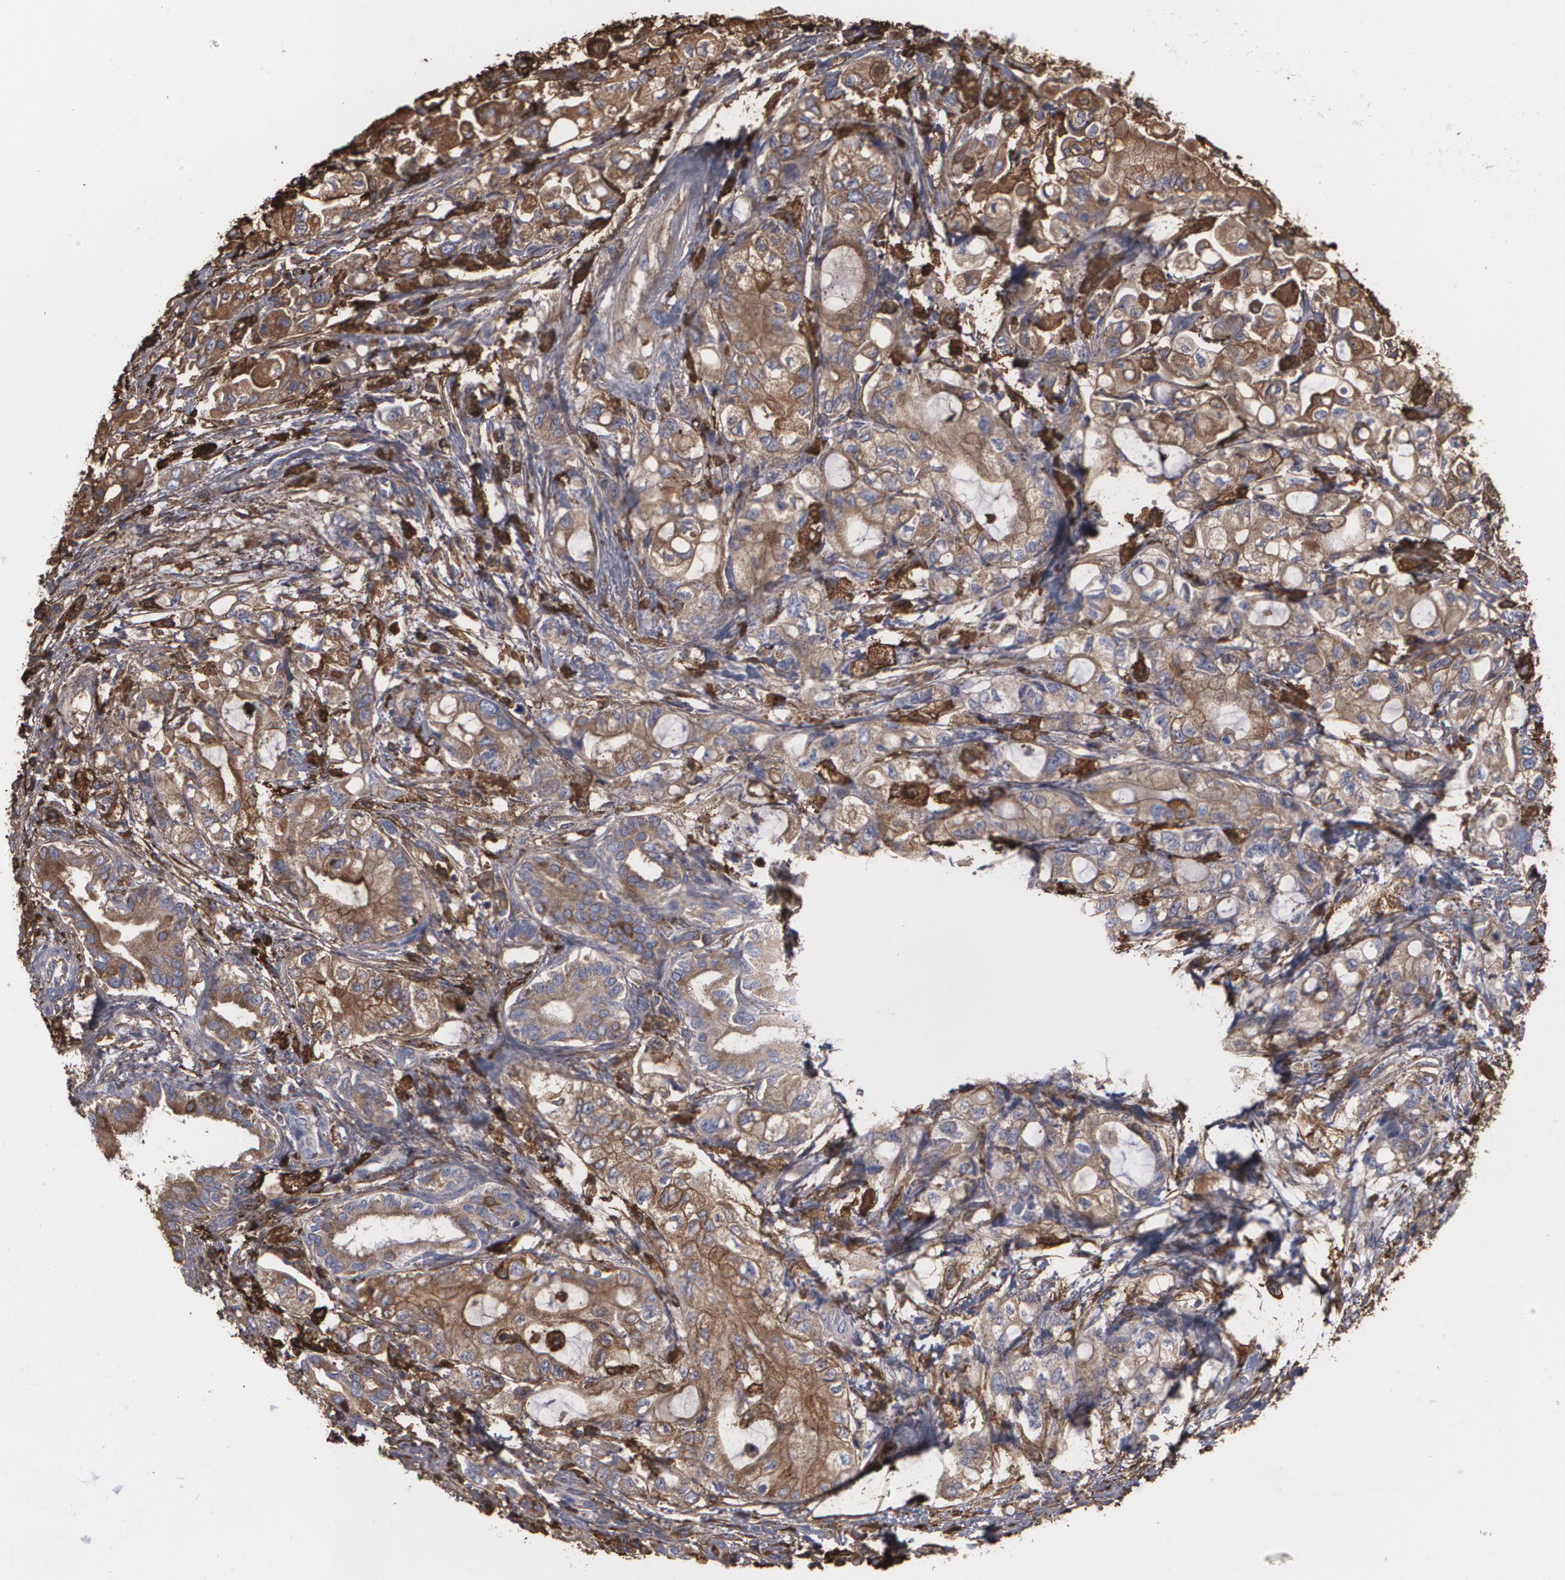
{"staining": {"intensity": "moderate", "quantity": ">75%", "location": "cytoplasmic/membranous"}, "tissue": "pancreatic cancer", "cell_type": "Tumor cells", "image_type": "cancer", "snomed": [{"axis": "morphology", "description": "Adenocarcinoma, NOS"}, {"axis": "topography", "description": "Pancreas"}], "caption": "Protein expression analysis of pancreatic cancer (adenocarcinoma) displays moderate cytoplasmic/membranous staining in about >75% of tumor cells. (DAB (3,3'-diaminobenzidine) IHC with brightfield microscopy, high magnification).", "gene": "ODC1", "patient": {"sex": "male", "age": 79}}